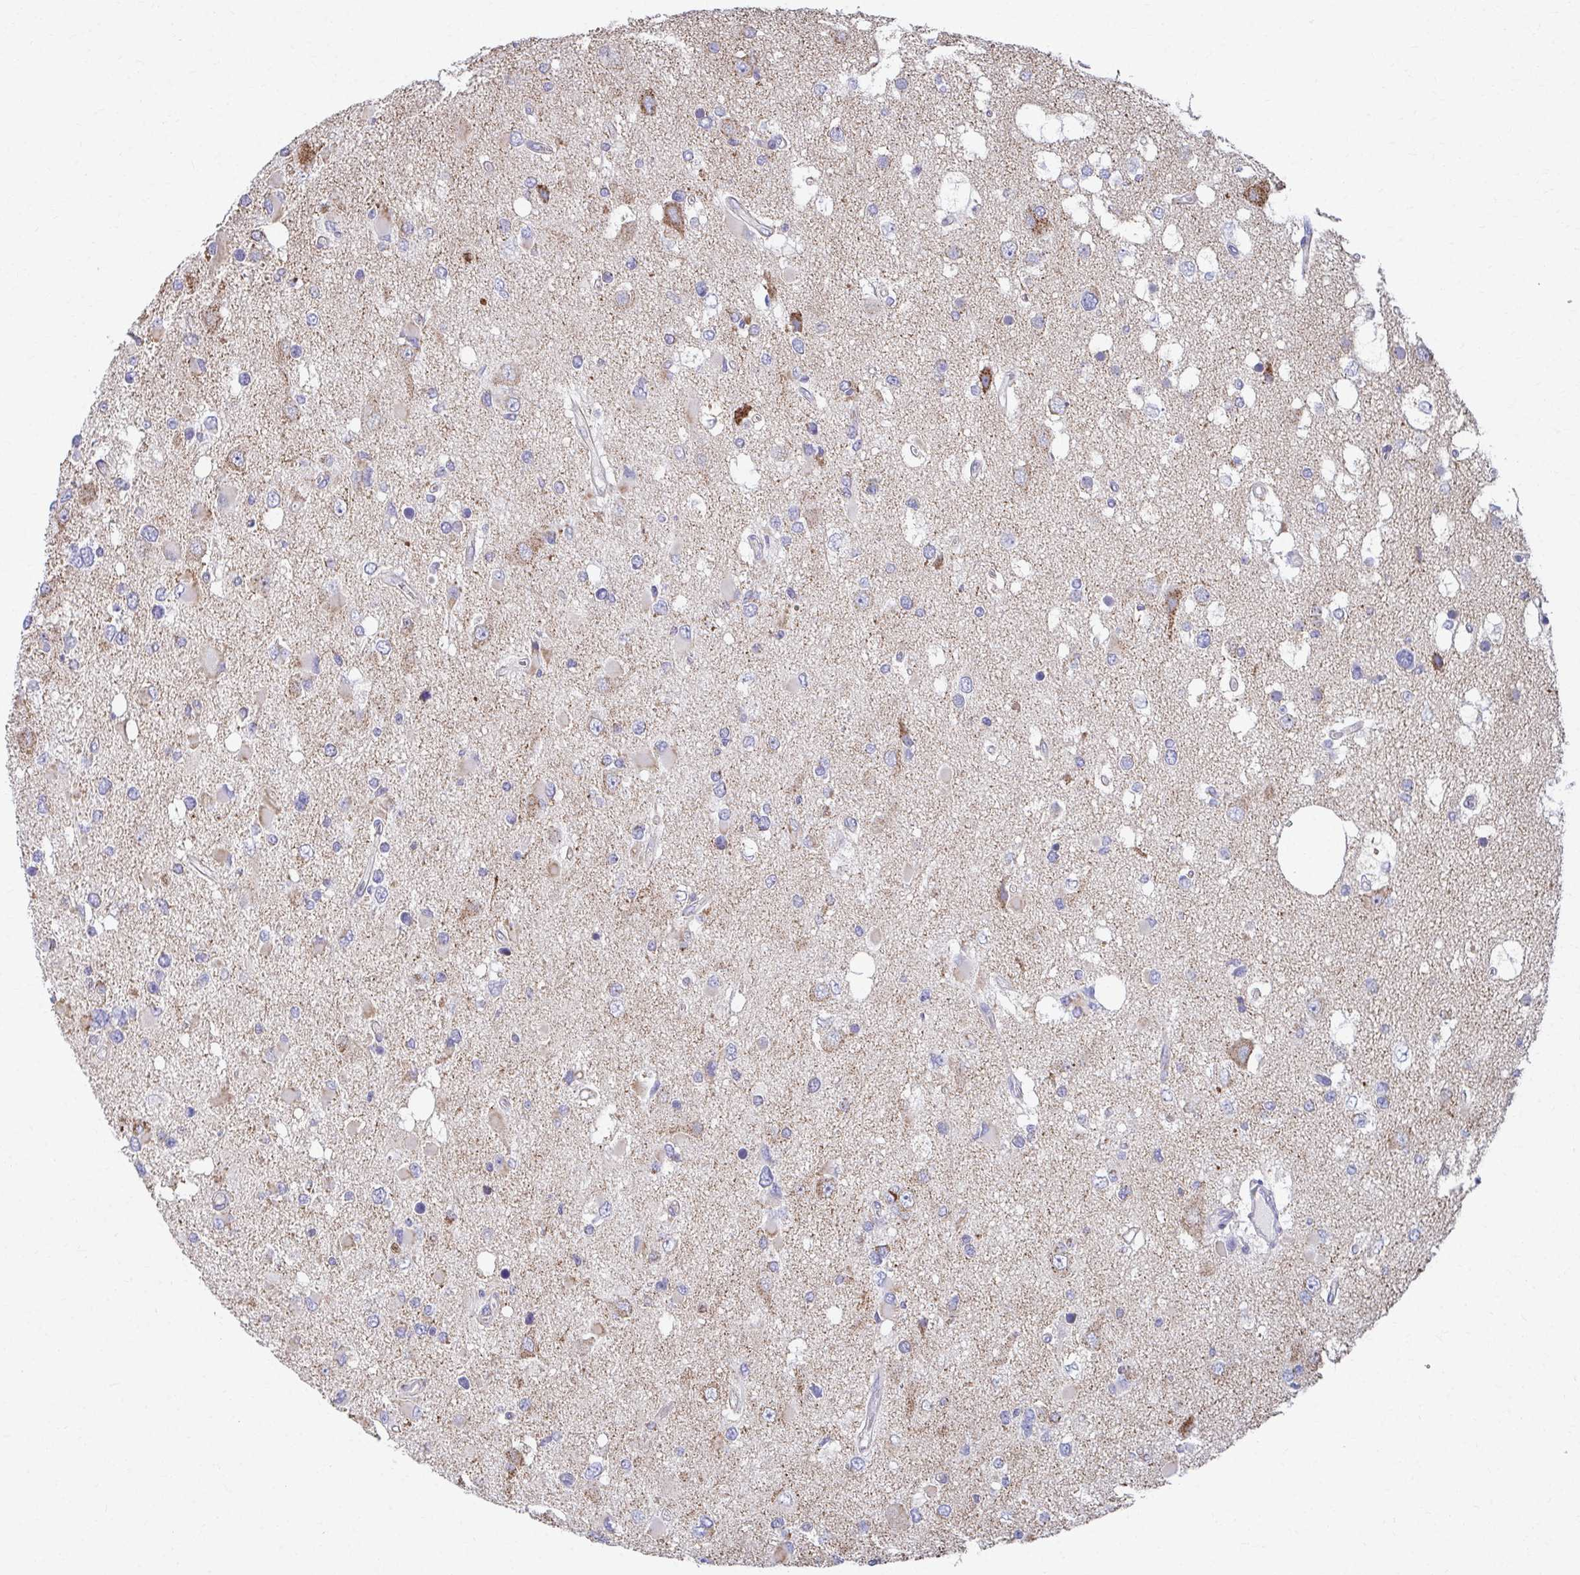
{"staining": {"intensity": "moderate", "quantity": "<25%", "location": "cytoplasmic/membranous"}, "tissue": "glioma", "cell_type": "Tumor cells", "image_type": "cancer", "snomed": [{"axis": "morphology", "description": "Glioma, malignant, High grade"}, {"axis": "topography", "description": "Brain"}], "caption": "Glioma was stained to show a protein in brown. There is low levels of moderate cytoplasmic/membranous expression in approximately <25% of tumor cells. (DAB (3,3'-diaminobenzidine) IHC with brightfield microscopy, high magnification).", "gene": "RCC1L", "patient": {"sex": "male", "age": 53}}